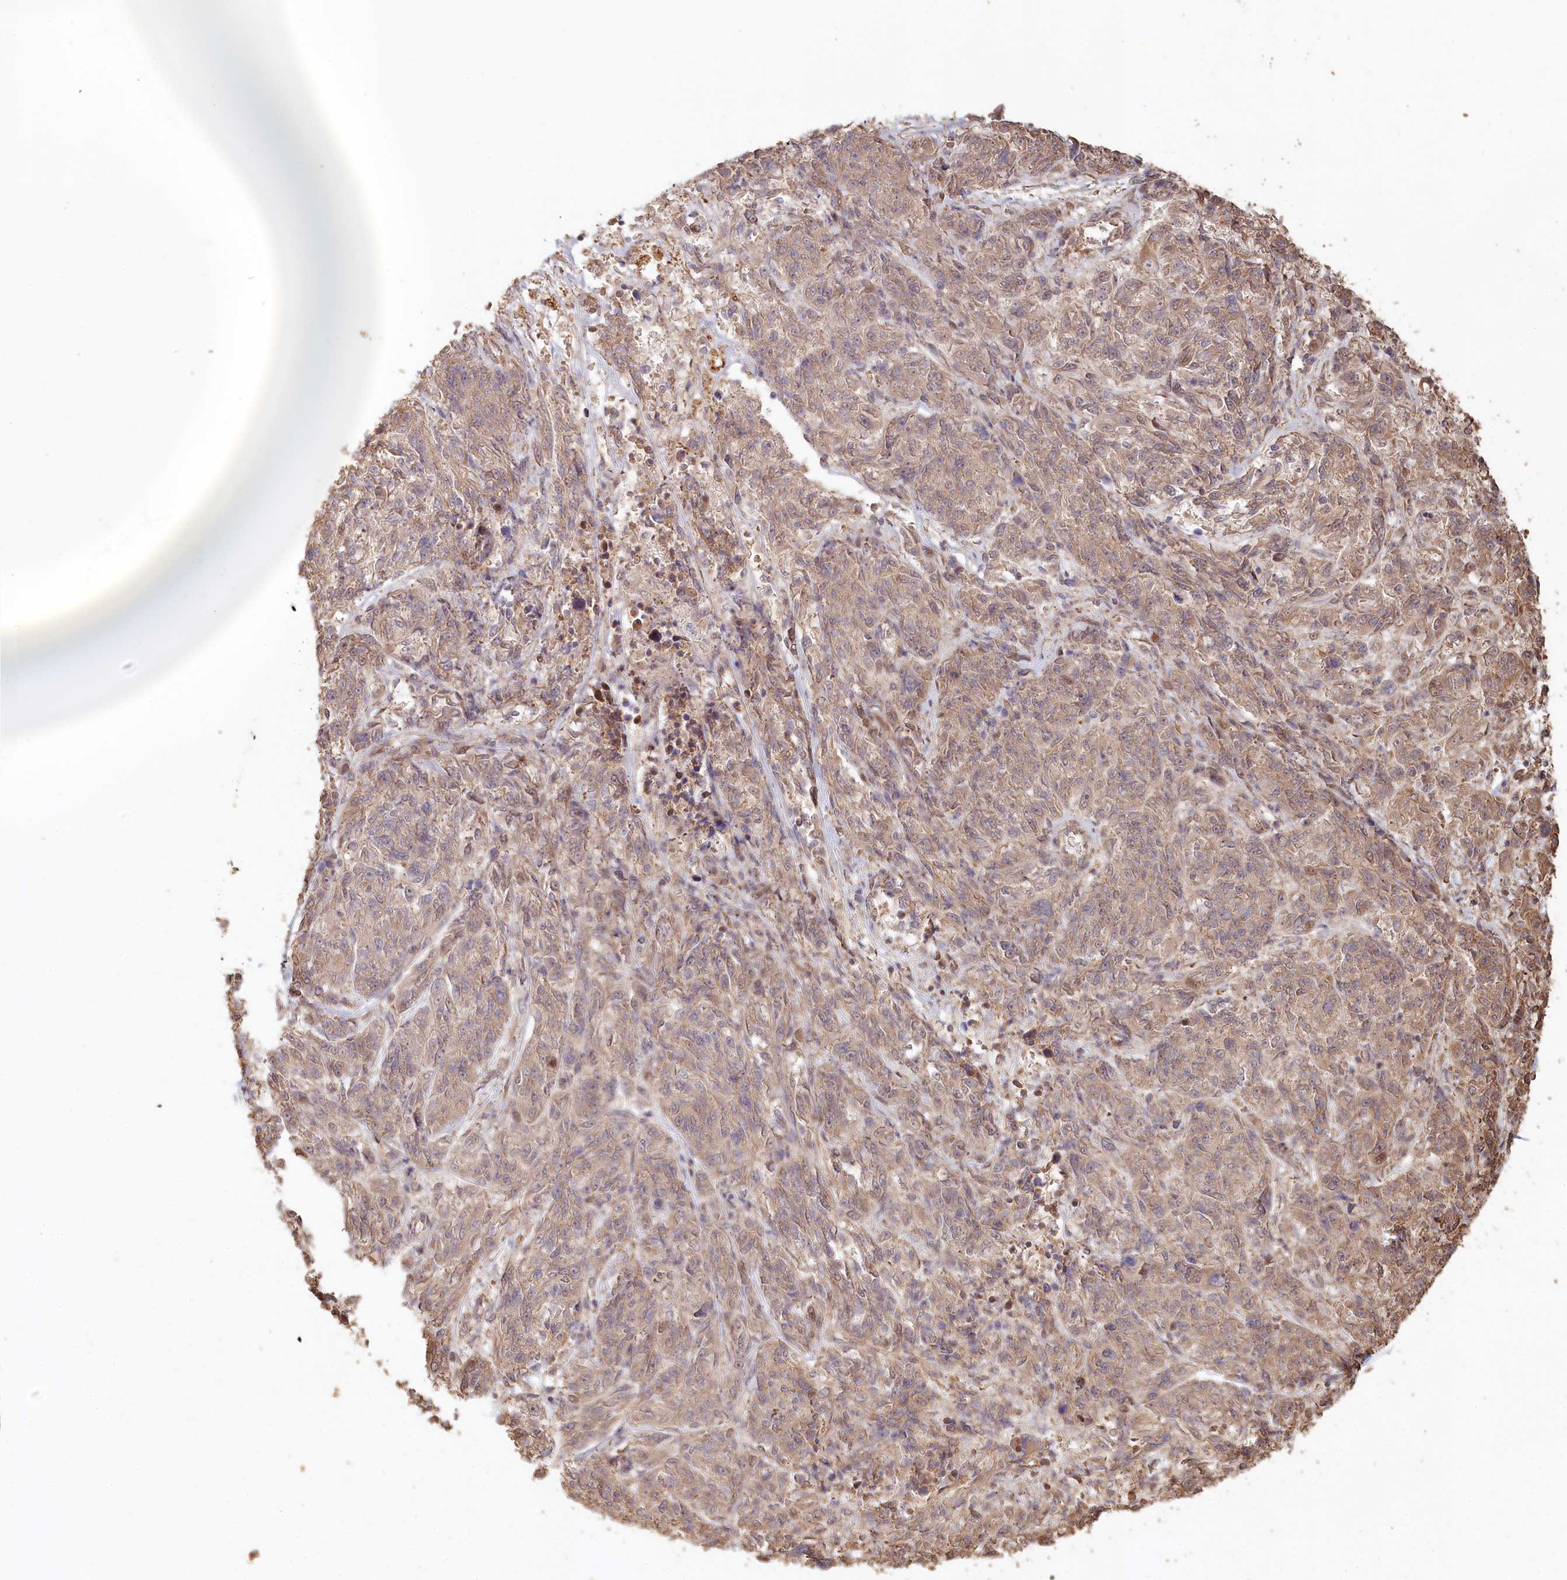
{"staining": {"intensity": "weak", "quantity": ">75%", "location": "cytoplasmic/membranous"}, "tissue": "melanoma", "cell_type": "Tumor cells", "image_type": "cancer", "snomed": [{"axis": "morphology", "description": "Malignant melanoma, NOS"}, {"axis": "topography", "description": "Skin"}], "caption": "Melanoma was stained to show a protein in brown. There is low levels of weak cytoplasmic/membranous expression in approximately >75% of tumor cells.", "gene": "HAL", "patient": {"sex": "male", "age": 53}}